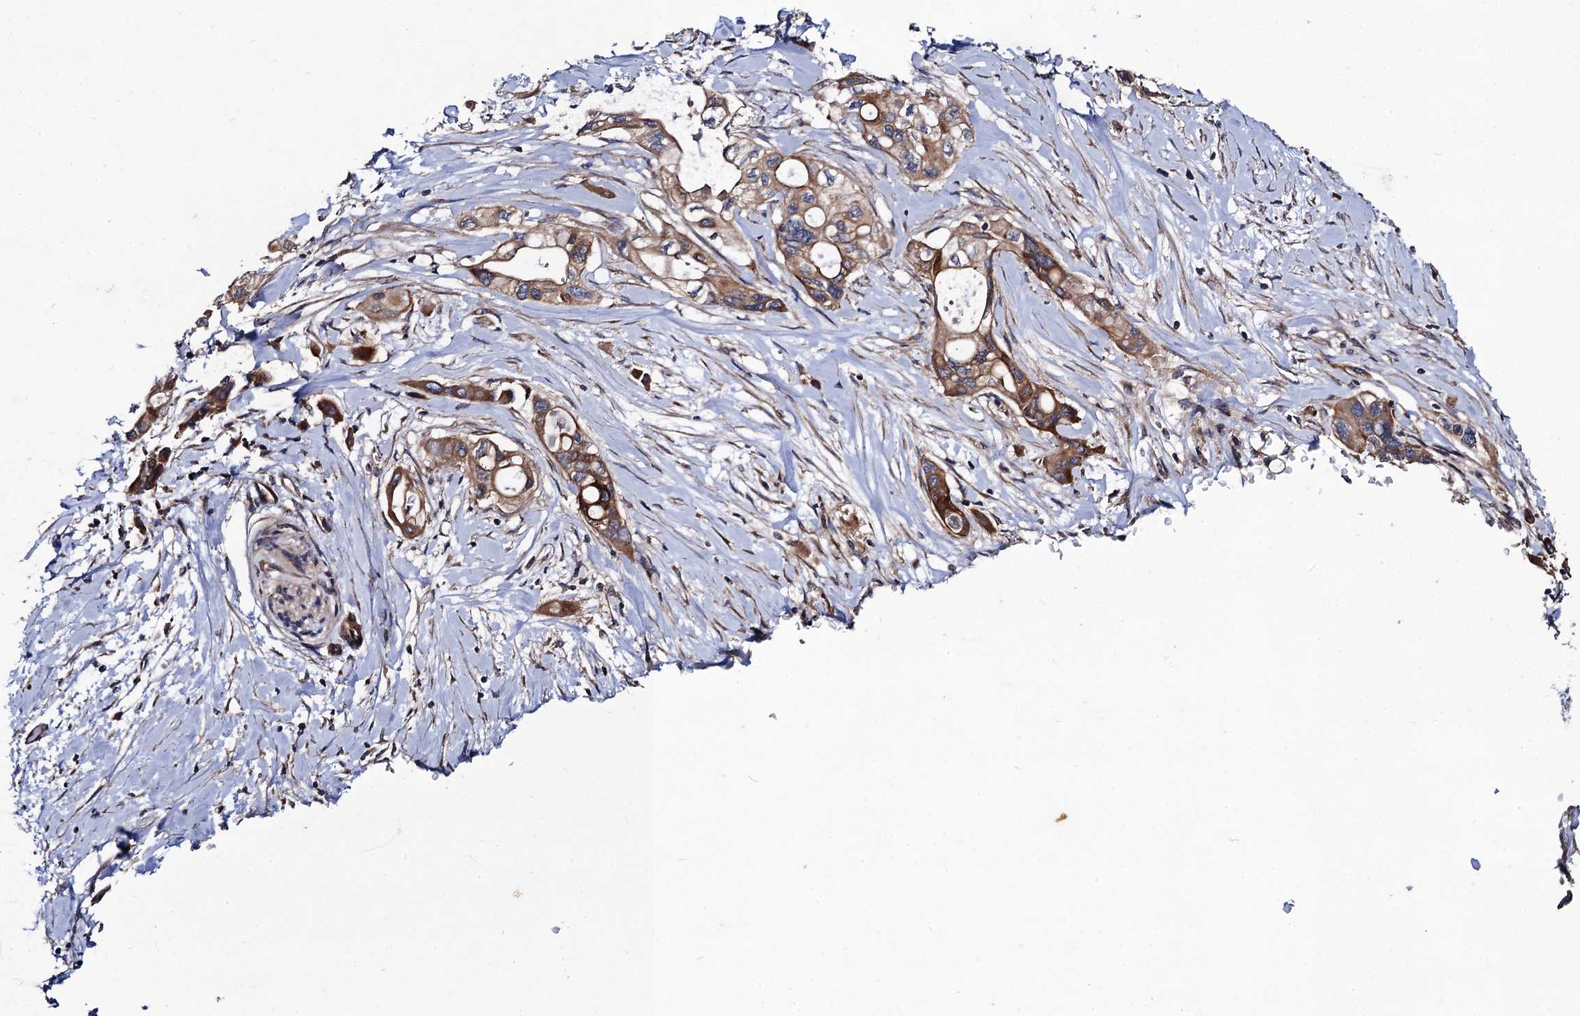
{"staining": {"intensity": "moderate", "quantity": ">75%", "location": "cytoplasmic/membranous"}, "tissue": "pancreatic cancer", "cell_type": "Tumor cells", "image_type": "cancer", "snomed": [{"axis": "morphology", "description": "Adenocarcinoma, NOS"}, {"axis": "topography", "description": "Pancreas"}], "caption": "This image reveals pancreatic adenocarcinoma stained with immunohistochemistry (IHC) to label a protein in brown. The cytoplasmic/membranous of tumor cells show moderate positivity for the protein. Nuclei are counter-stained blue.", "gene": "DYDC1", "patient": {"sex": "male", "age": 75}}